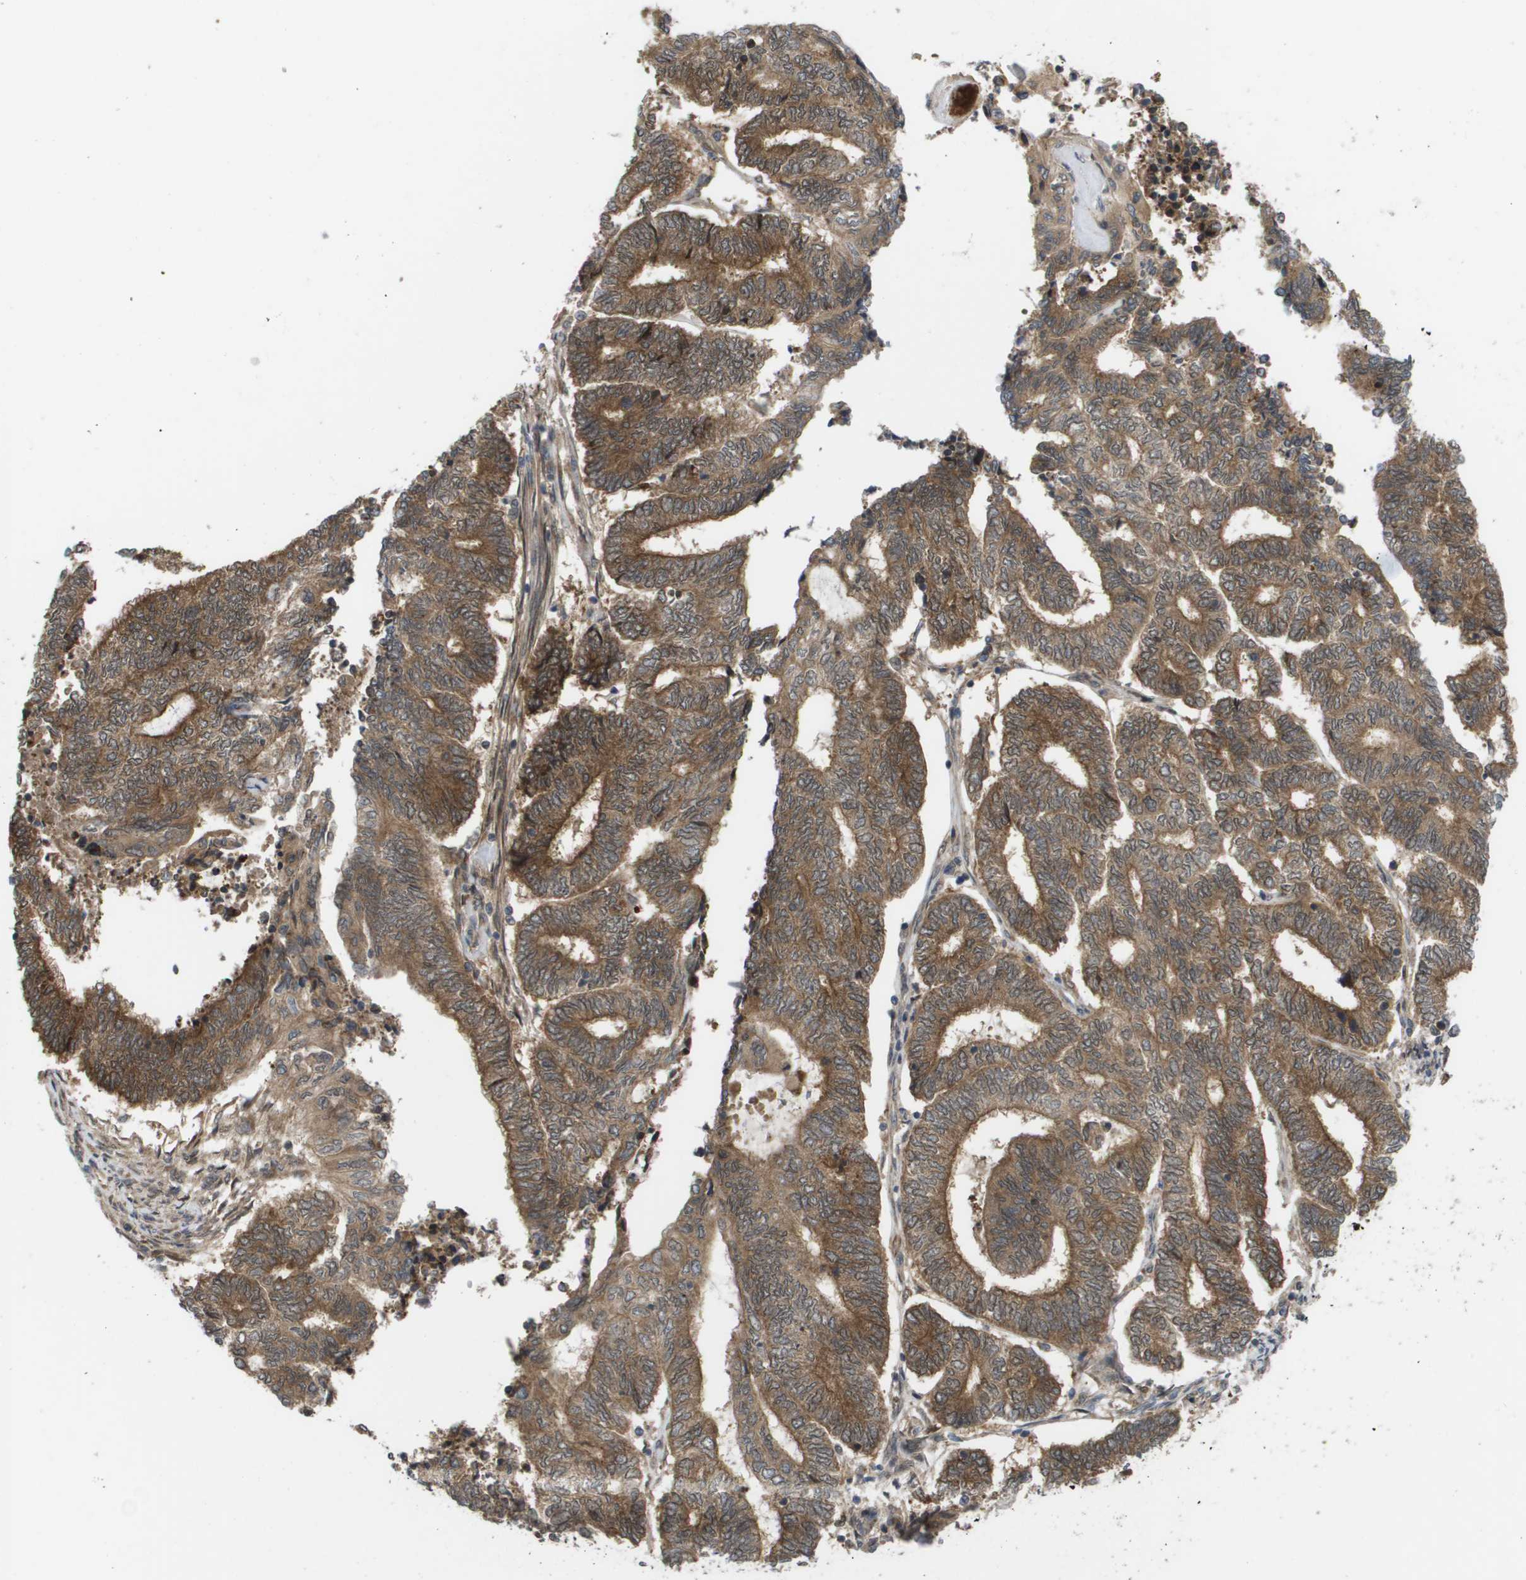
{"staining": {"intensity": "moderate", "quantity": ">75%", "location": "cytoplasmic/membranous"}, "tissue": "endometrial cancer", "cell_type": "Tumor cells", "image_type": "cancer", "snomed": [{"axis": "morphology", "description": "Adenocarcinoma, NOS"}, {"axis": "topography", "description": "Uterus"}, {"axis": "topography", "description": "Endometrium"}], "caption": "An image of endometrial cancer (adenocarcinoma) stained for a protein exhibits moderate cytoplasmic/membranous brown staining in tumor cells.", "gene": "CTPS2", "patient": {"sex": "female", "age": 70}}